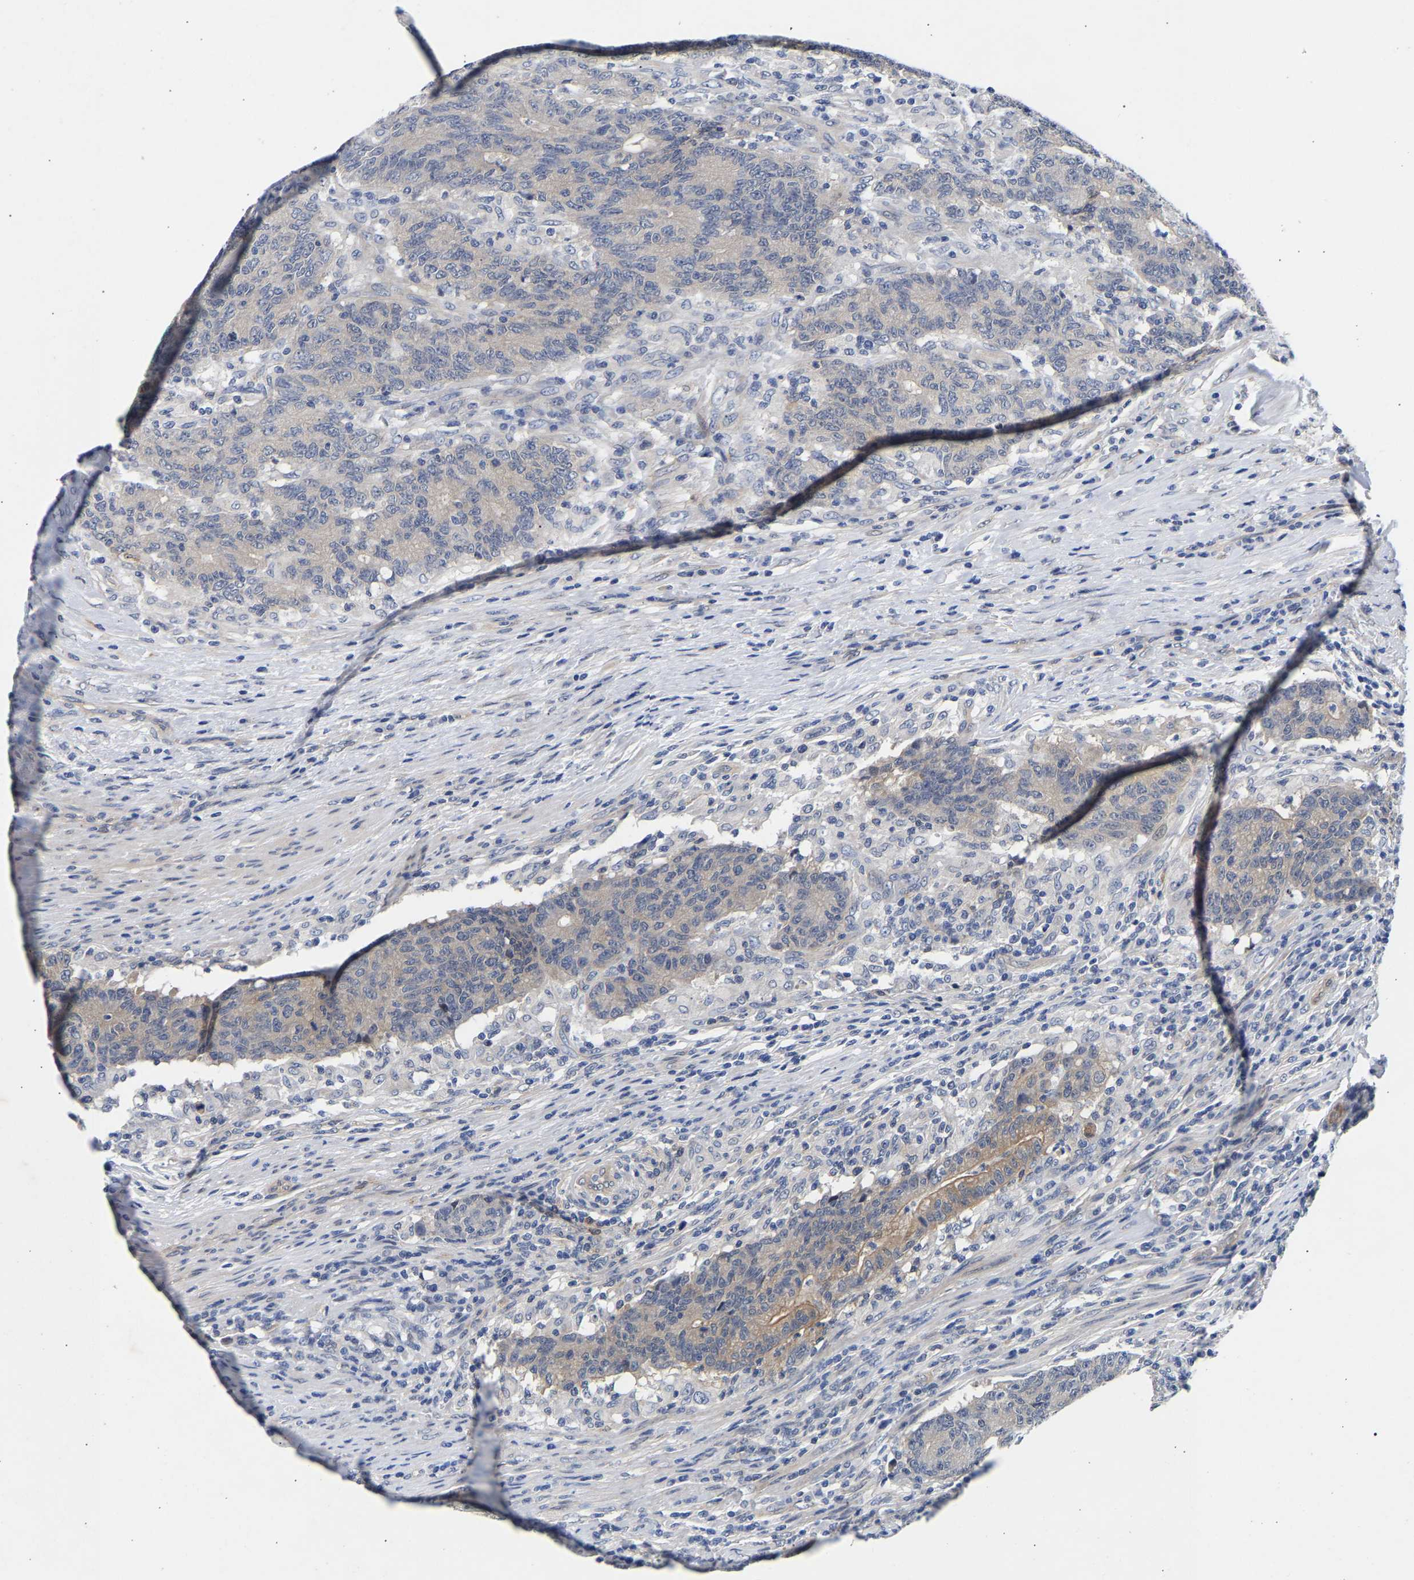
{"staining": {"intensity": "weak", "quantity": "<25%", "location": "cytoplasmic/membranous"}, "tissue": "colorectal cancer", "cell_type": "Tumor cells", "image_type": "cancer", "snomed": [{"axis": "morphology", "description": "Normal tissue, NOS"}, {"axis": "morphology", "description": "Adenocarcinoma, NOS"}, {"axis": "topography", "description": "Colon"}], "caption": "Tumor cells are negative for protein expression in human adenocarcinoma (colorectal). (Stains: DAB (3,3'-diaminobenzidine) IHC with hematoxylin counter stain, Microscopy: brightfield microscopy at high magnification).", "gene": "CCDC6", "patient": {"sex": "female", "age": 75}}